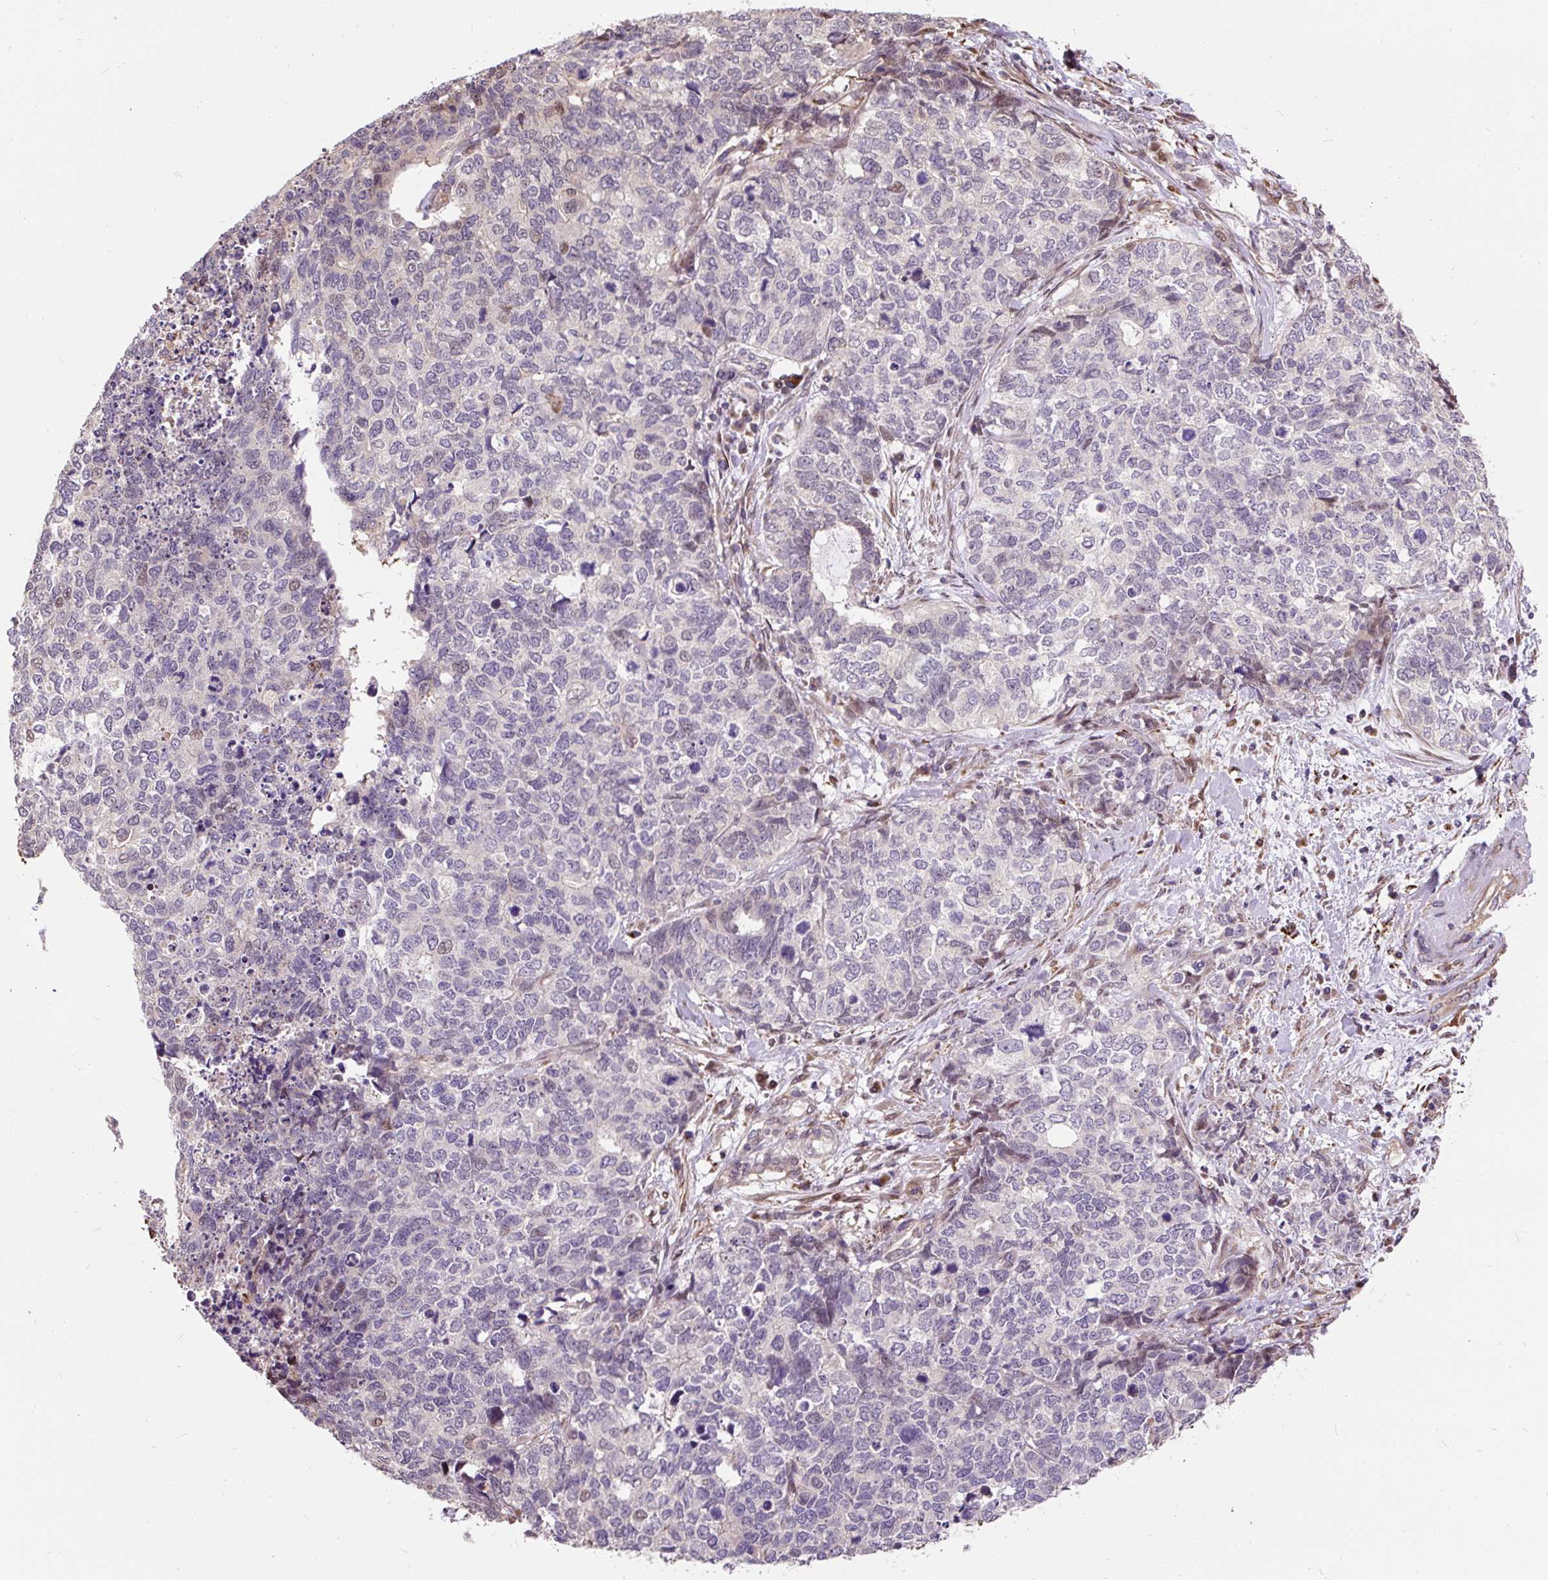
{"staining": {"intensity": "negative", "quantity": "none", "location": "none"}, "tissue": "cervical cancer", "cell_type": "Tumor cells", "image_type": "cancer", "snomed": [{"axis": "morphology", "description": "Squamous cell carcinoma, NOS"}, {"axis": "topography", "description": "Cervix"}], "caption": "A micrograph of cervical cancer stained for a protein shows no brown staining in tumor cells.", "gene": "PUS7L", "patient": {"sex": "female", "age": 63}}